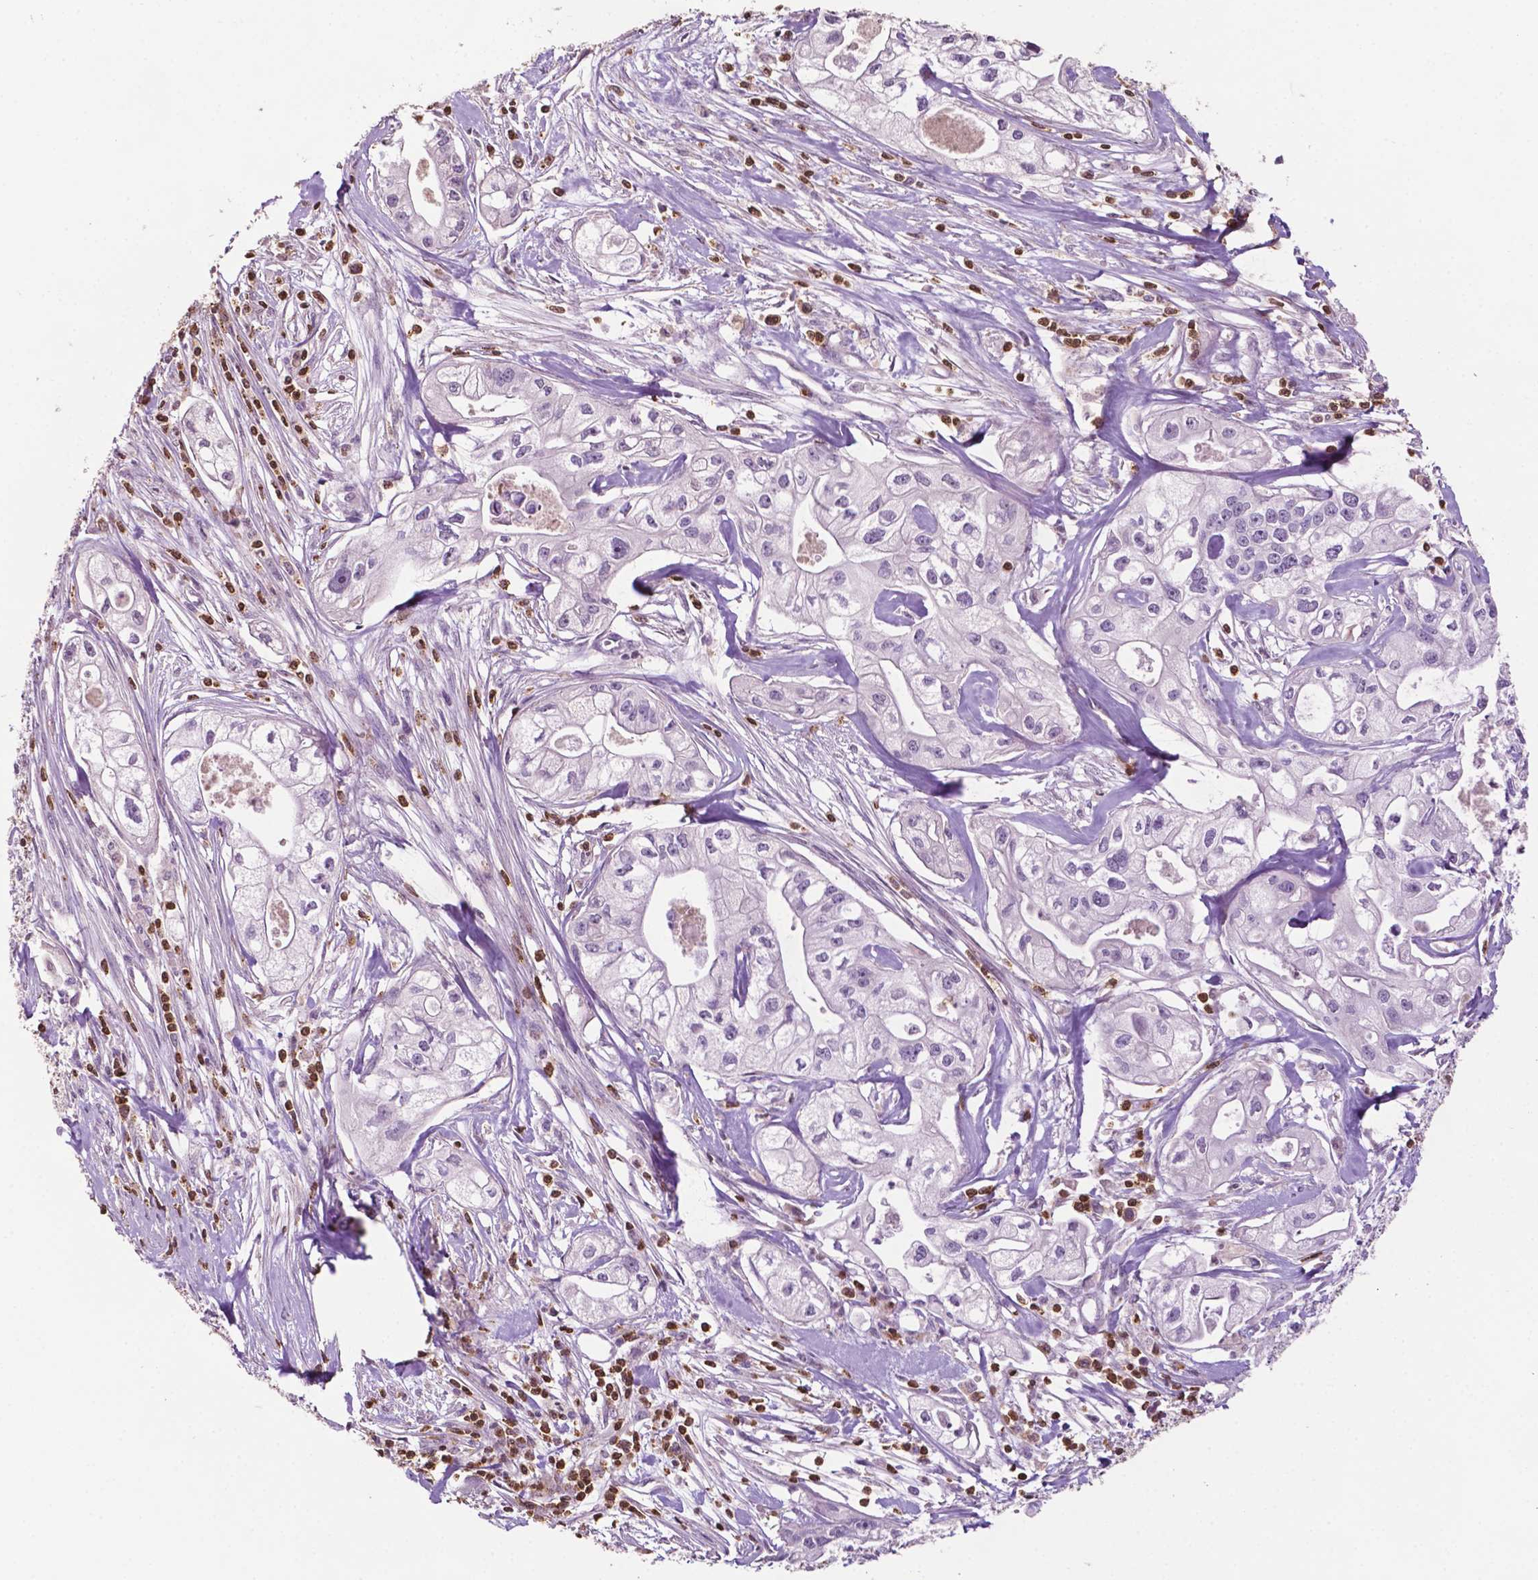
{"staining": {"intensity": "negative", "quantity": "none", "location": "none"}, "tissue": "pancreatic cancer", "cell_type": "Tumor cells", "image_type": "cancer", "snomed": [{"axis": "morphology", "description": "Adenocarcinoma, NOS"}, {"axis": "topography", "description": "Pancreas"}], "caption": "DAB (3,3'-diaminobenzidine) immunohistochemical staining of pancreatic cancer (adenocarcinoma) reveals no significant staining in tumor cells.", "gene": "TBC1D10C", "patient": {"sex": "male", "age": 70}}